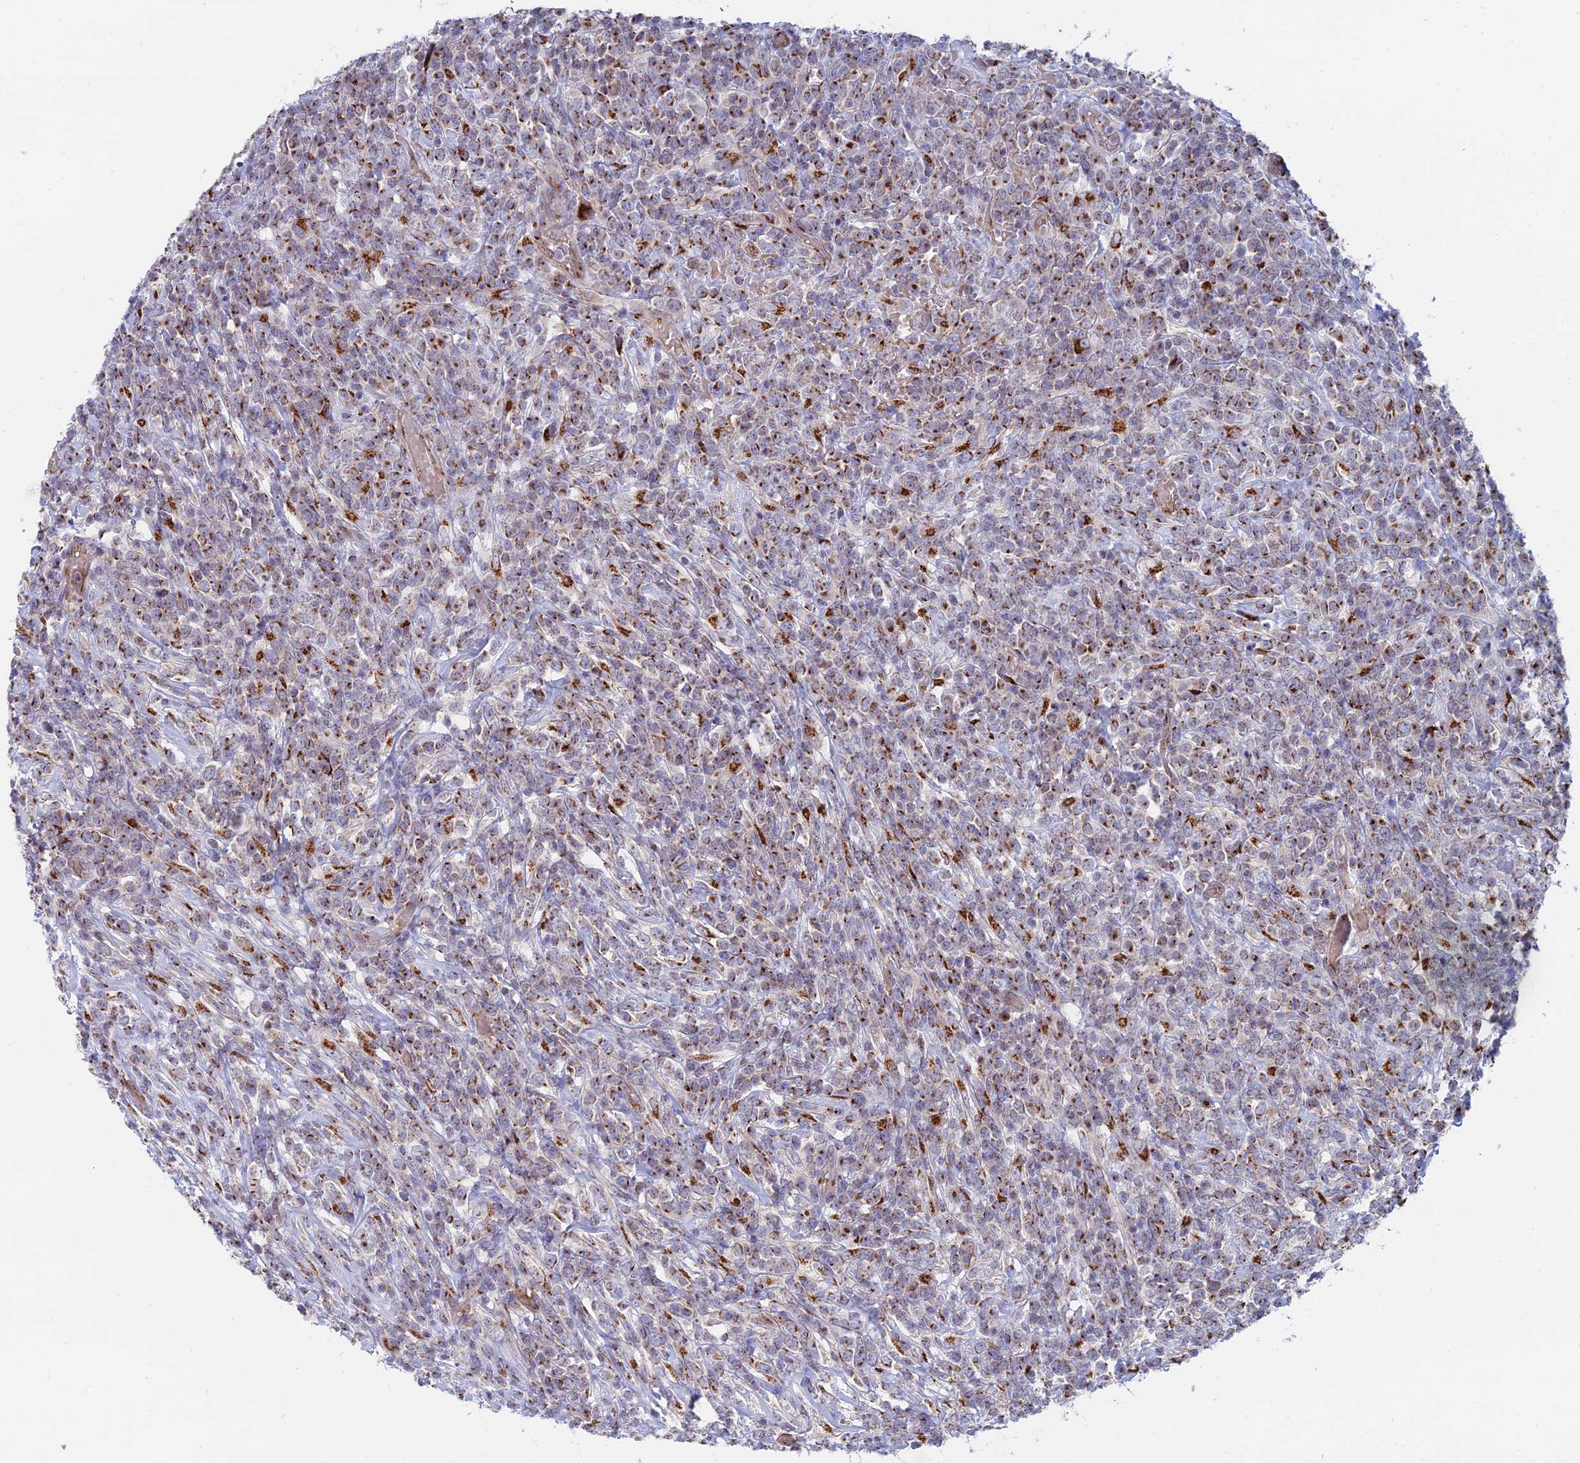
{"staining": {"intensity": "moderate", "quantity": ">75%", "location": "cytoplasmic/membranous"}, "tissue": "lymphoma", "cell_type": "Tumor cells", "image_type": "cancer", "snomed": [{"axis": "morphology", "description": "Malignant lymphoma, non-Hodgkin's type, High grade"}, {"axis": "topography", "description": "Colon"}], "caption": "Immunohistochemical staining of human lymphoma displays medium levels of moderate cytoplasmic/membranous positivity in approximately >75% of tumor cells.", "gene": "HS2ST1", "patient": {"sex": "female", "age": 53}}